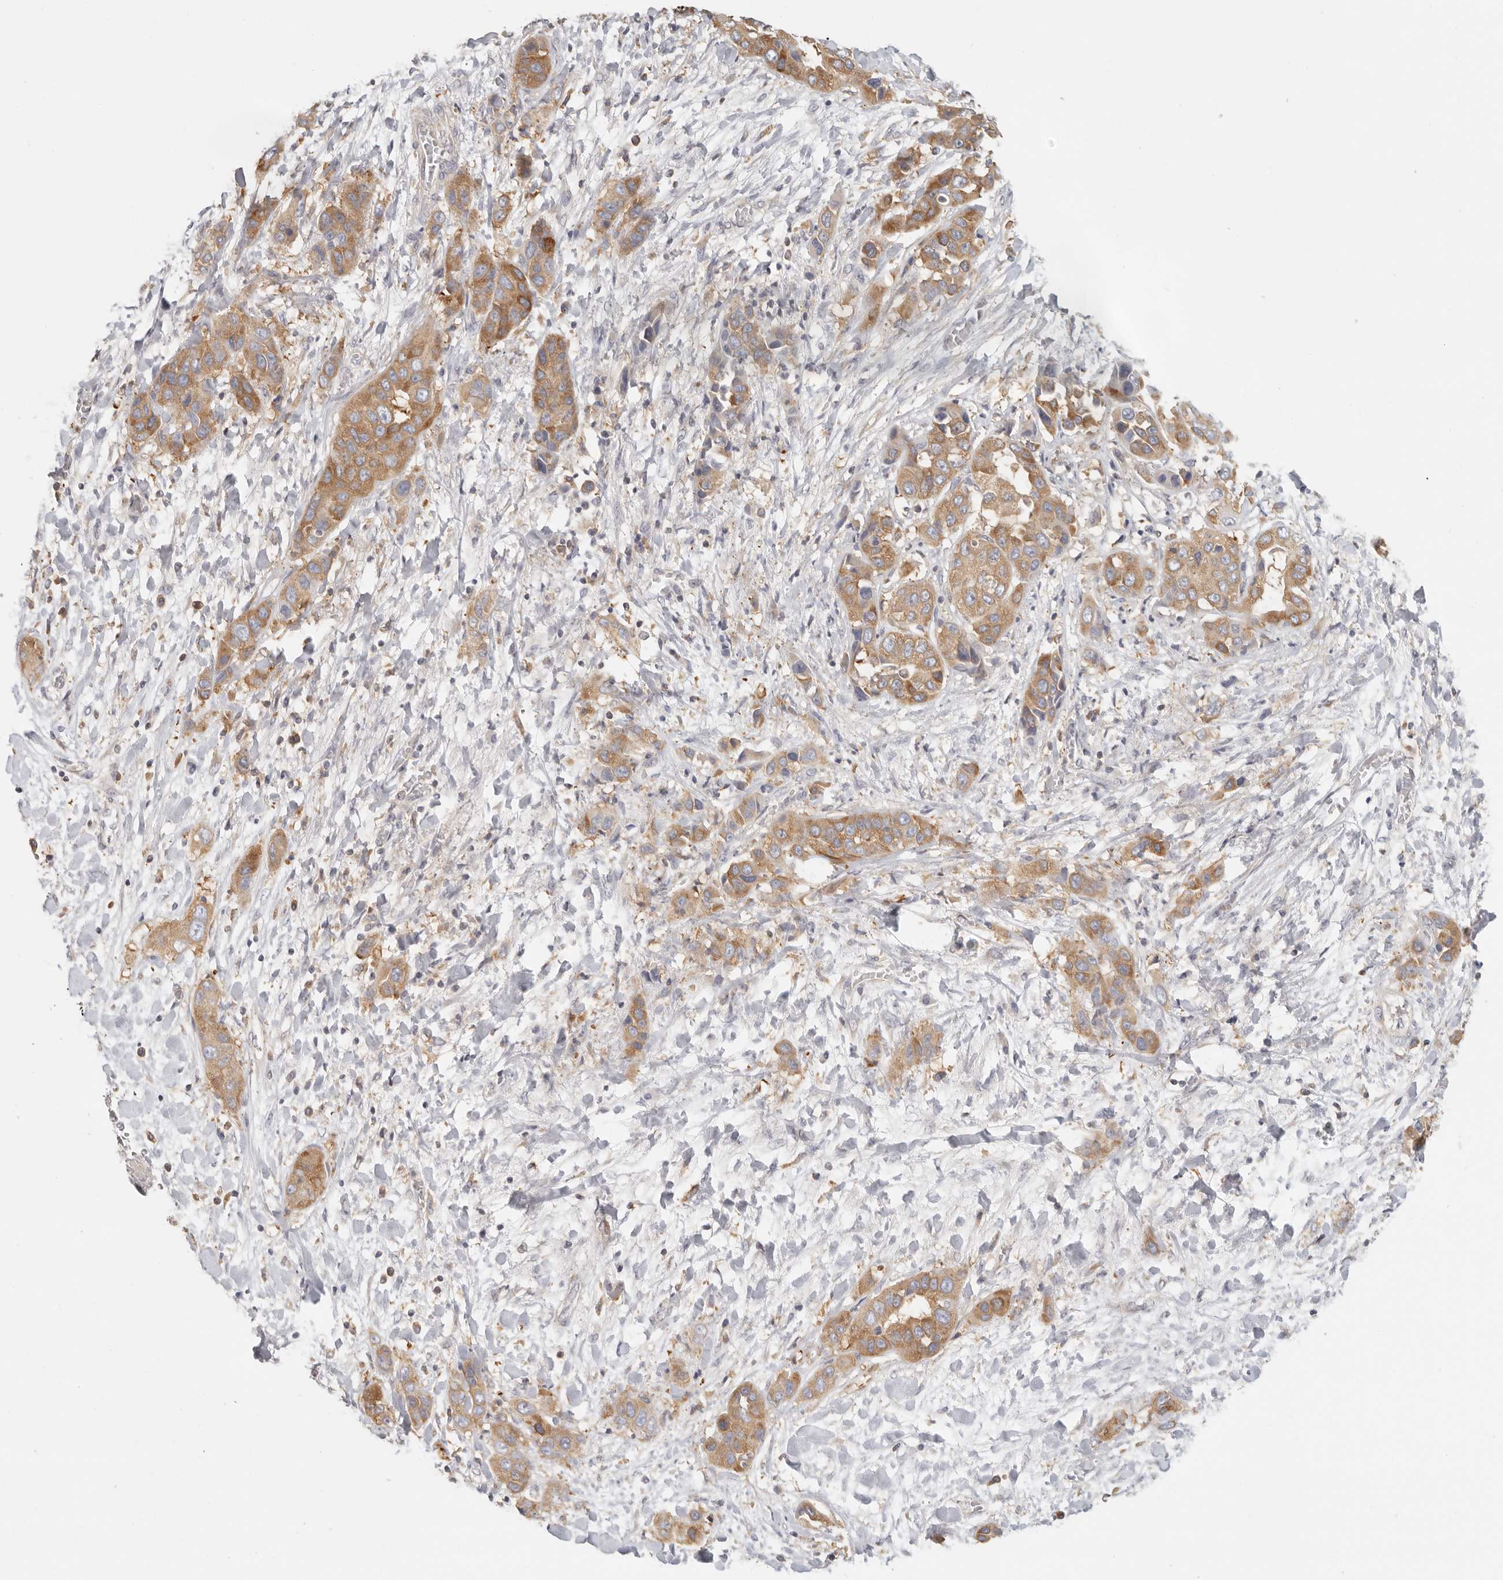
{"staining": {"intensity": "moderate", "quantity": ">75%", "location": "cytoplasmic/membranous"}, "tissue": "liver cancer", "cell_type": "Tumor cells", "image_type": "cancer", "snomed": [{"axis": "morphology", "description": "Cholangiocarcinoma"}, {"axis": "topography", "description": "Liver"}], "caption": "Protein positivity by IHC shows moderate cytoplasmic/membranous positivity in approximately >75% of tumor cells in cholangiocarcinoma (liver). (IHC, brightfield microscopy, high magnification).", "gene": "ANXA9", "patient": {"sex": "female", "age": 52}}